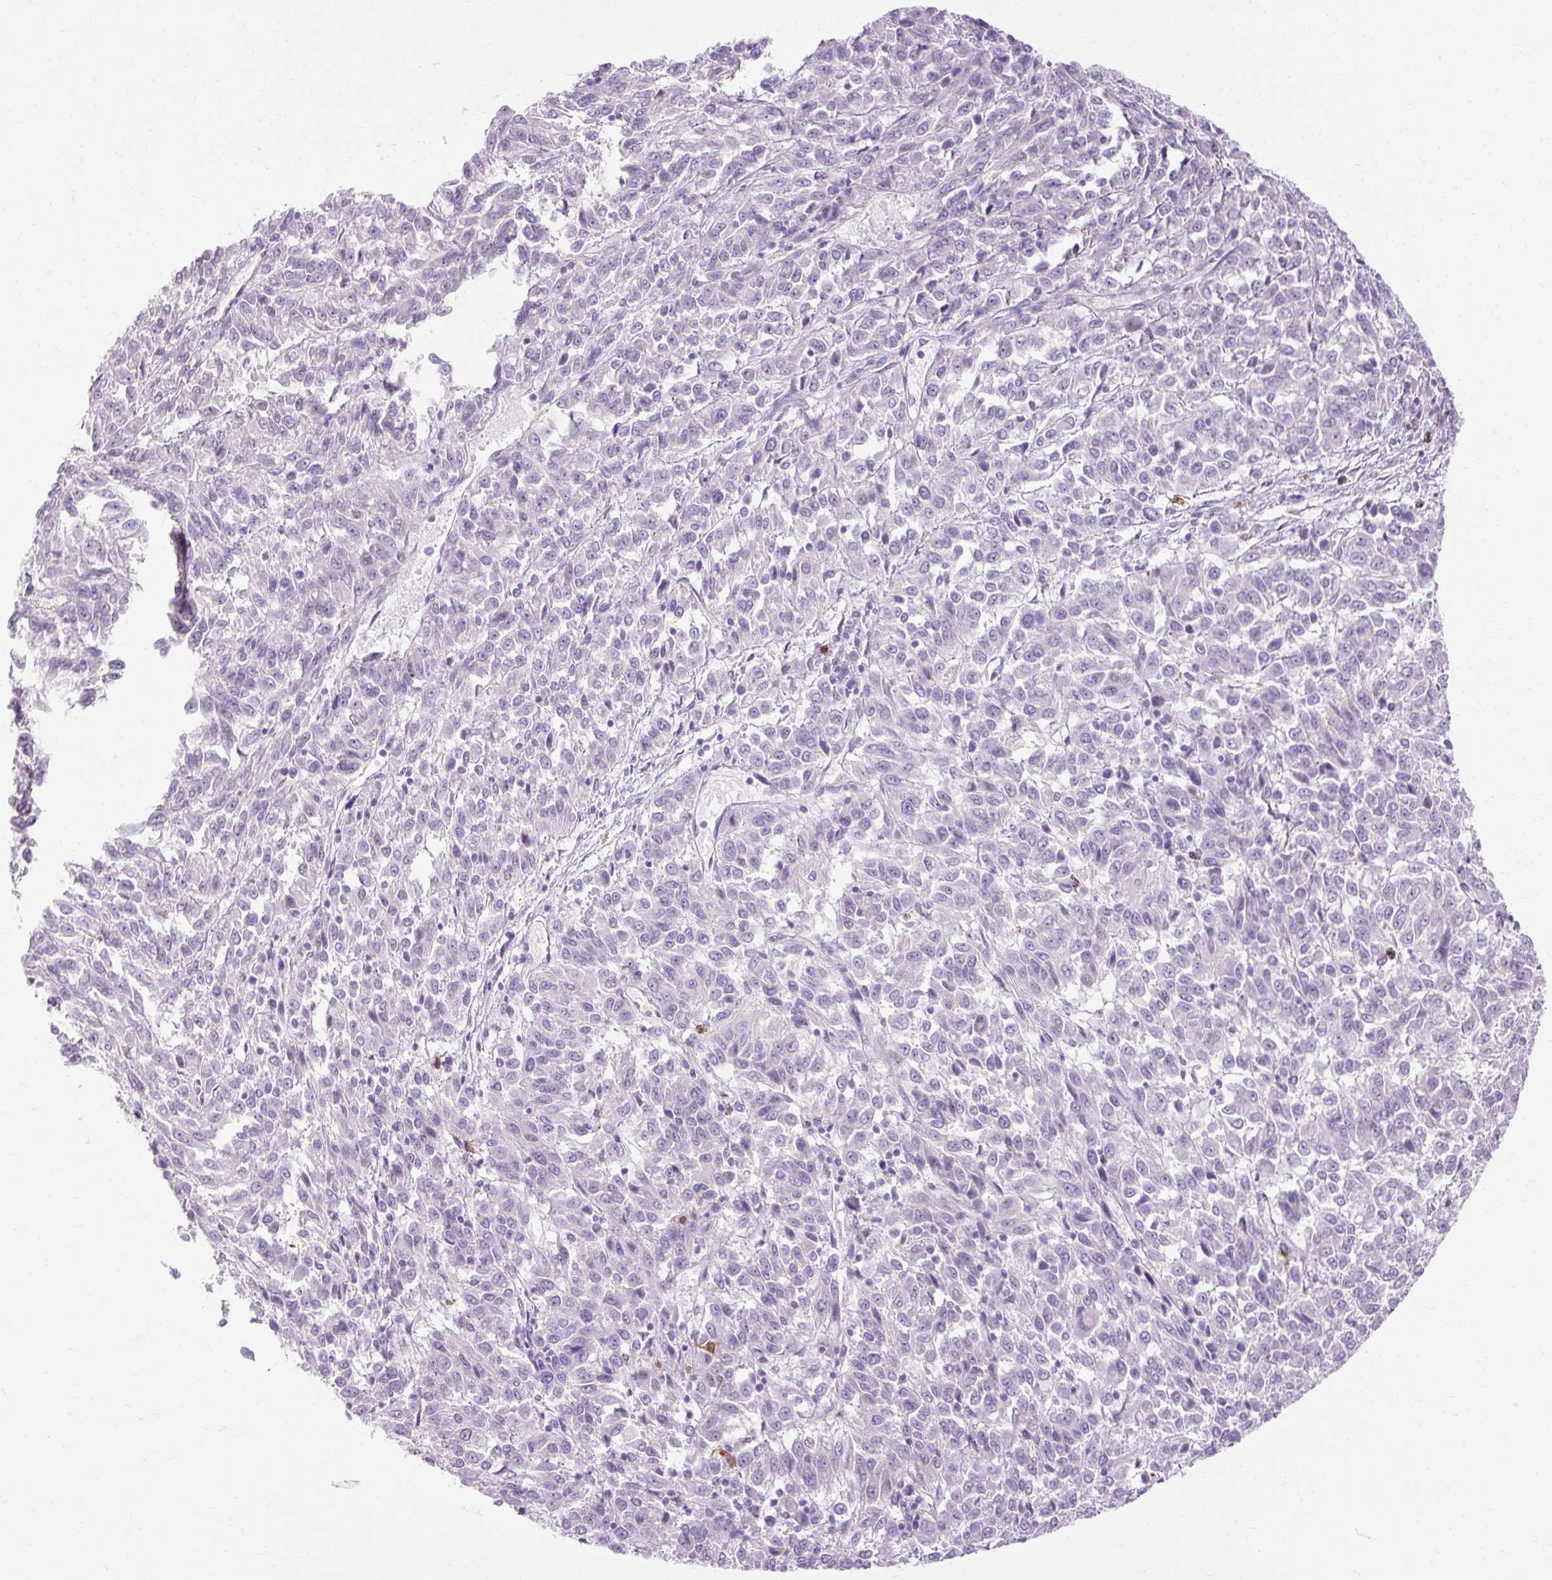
{"staining": {"intensity": "negative", "quantity": "none", "location": "none"}, "tissue": "melanoma", "cell_type": "Tumor cells", "image_type": "cancer", "snomed": [{"axis": "morphology", "description": "Malignant melanoma, Metastatic site"}, {"axis": "topography", "description": "Lung"}], "caption": "Human malignant melanoma (metastatic site) stained for a protein using immunohistochemistry (IHC) demonstrates no expression in tumor cells.", "gene": "HSD11B1", "patient": {"sex": "male", "age": 64}}